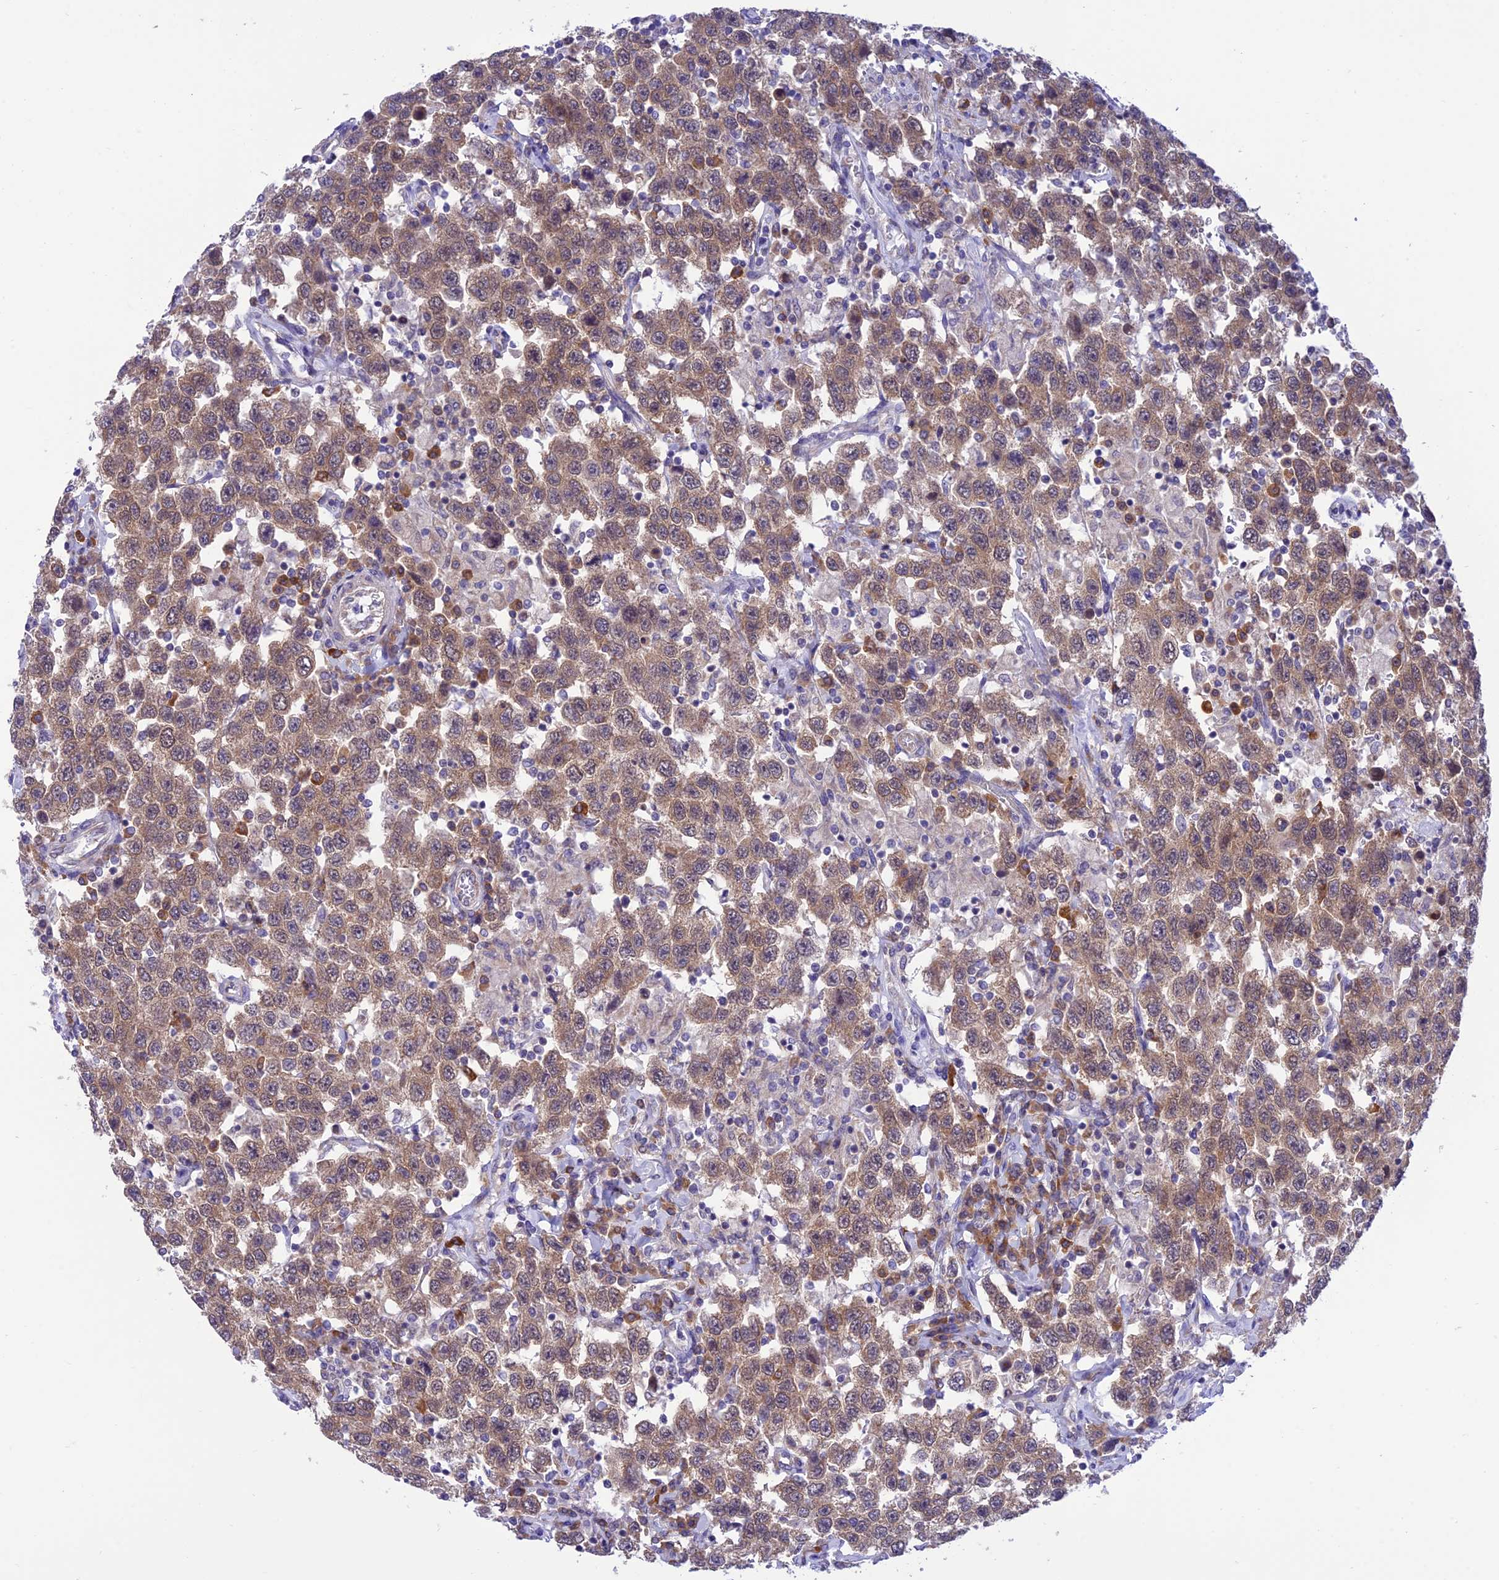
{"staining": {"intensity": "weak", "quantity": ">75%", "location": "cytoplasmic/membranous"}, "tissue": "testis cancer", "cell_type": "Tumor cells", "image_type": "cancer", "snomed": [{"axis": "morphology", "description": "Seminoma, NOS"}, {"axis": "topography", "description": "Testis"}], "caption": "Brown immunohistochemical staining in testis cancer (seminoma) displays weak cytoplasmic/membranous expression in about >75% of tumor cells.", "gene": "RNF126", "patient": {"sex": "male", "age": 41}}